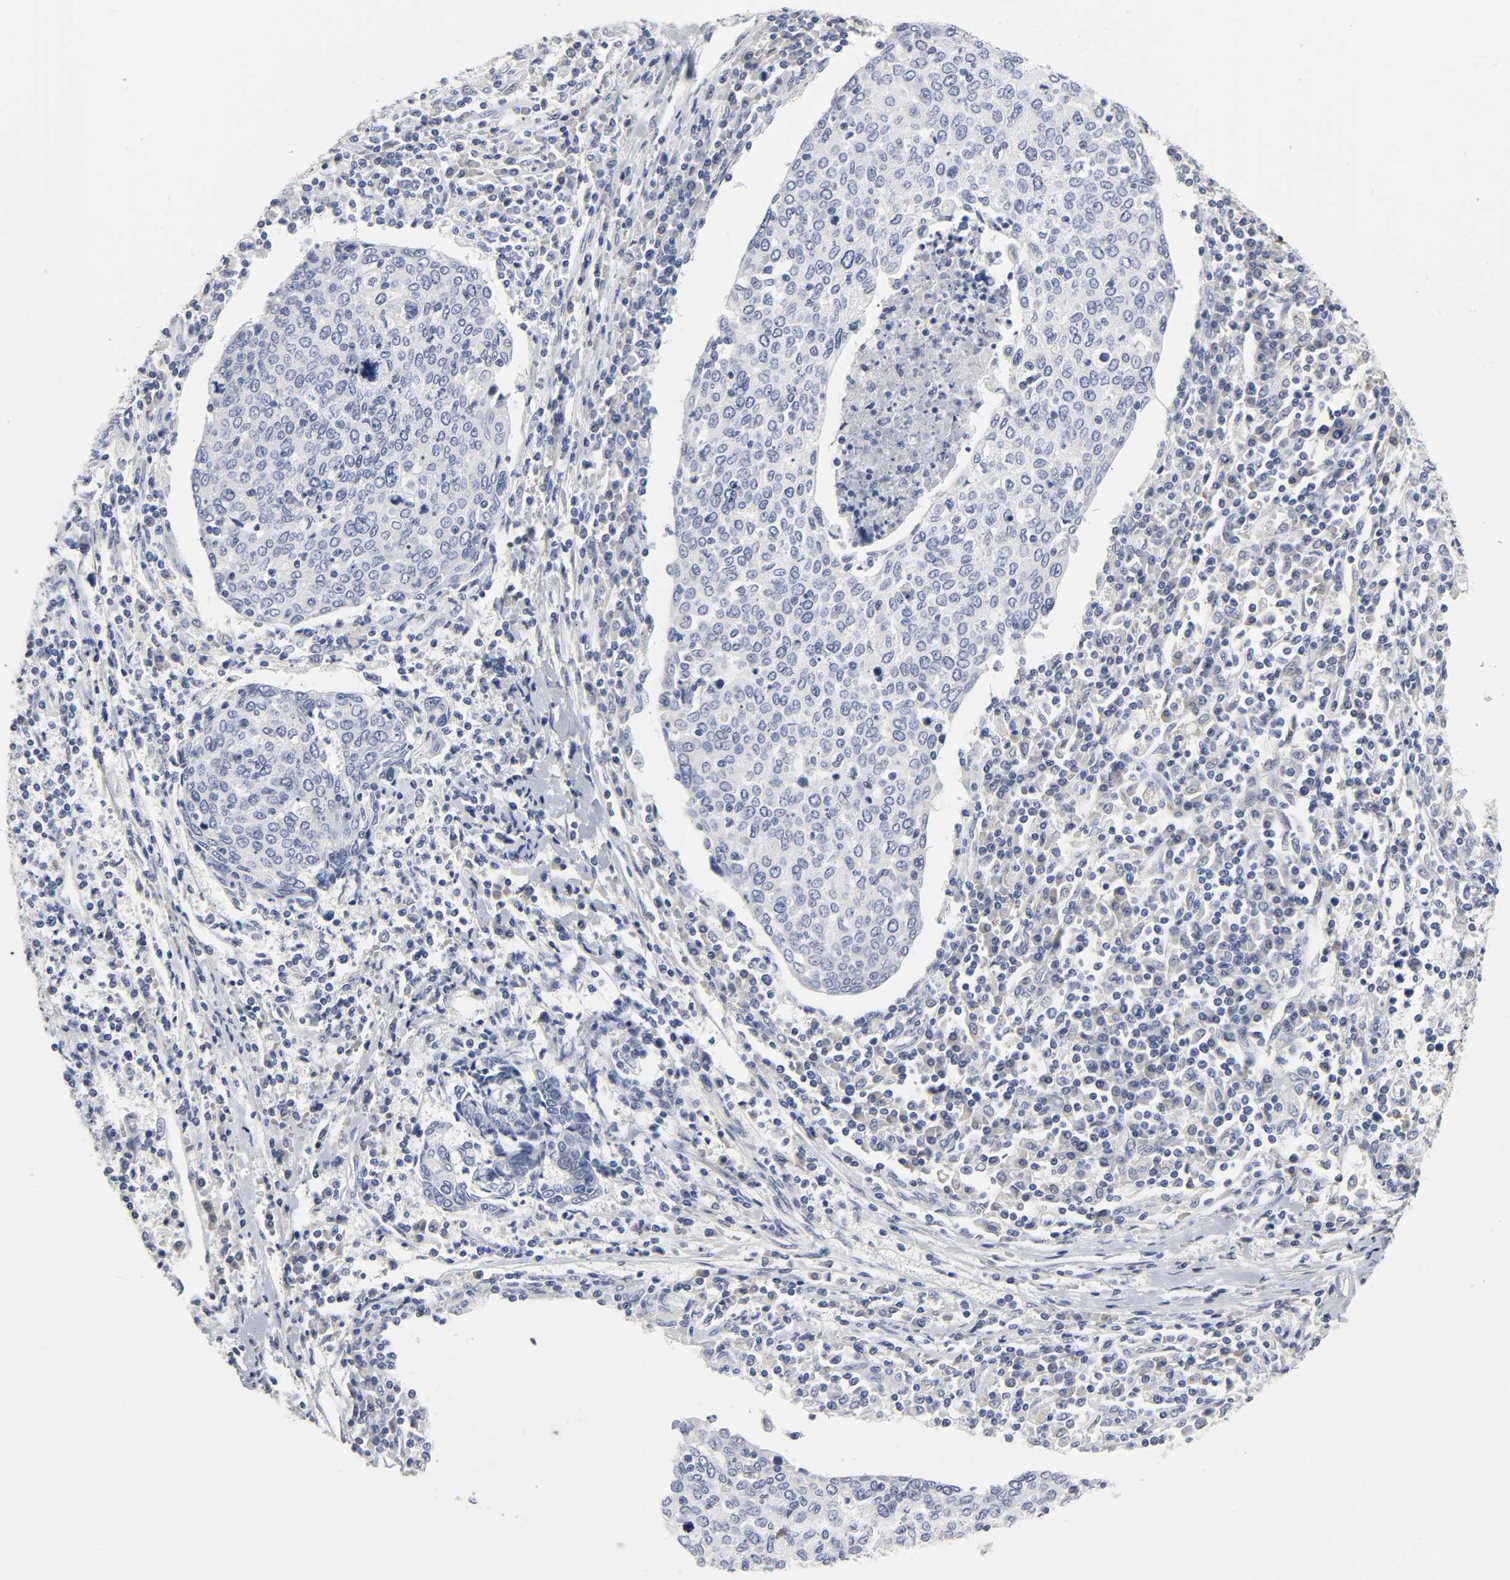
{"staining": {"intensity": "negative", "quantity": "none", "location": "none"}, "tissue": "cervical cancer", "cell_type": "Tumor cells", "image_type": "cancer", "snomed": [{"axis": "morphology", "description": "Squamous cell carcinoma, NOS"}, {"axis": "topography", "description": "Cervix"}], "caption": "IHC of squamous cell carcinoma (cervical) reveals no positivity in tumor cells.", "gene": "SALL2", "patient": {"sex": "female", "age": 40}}